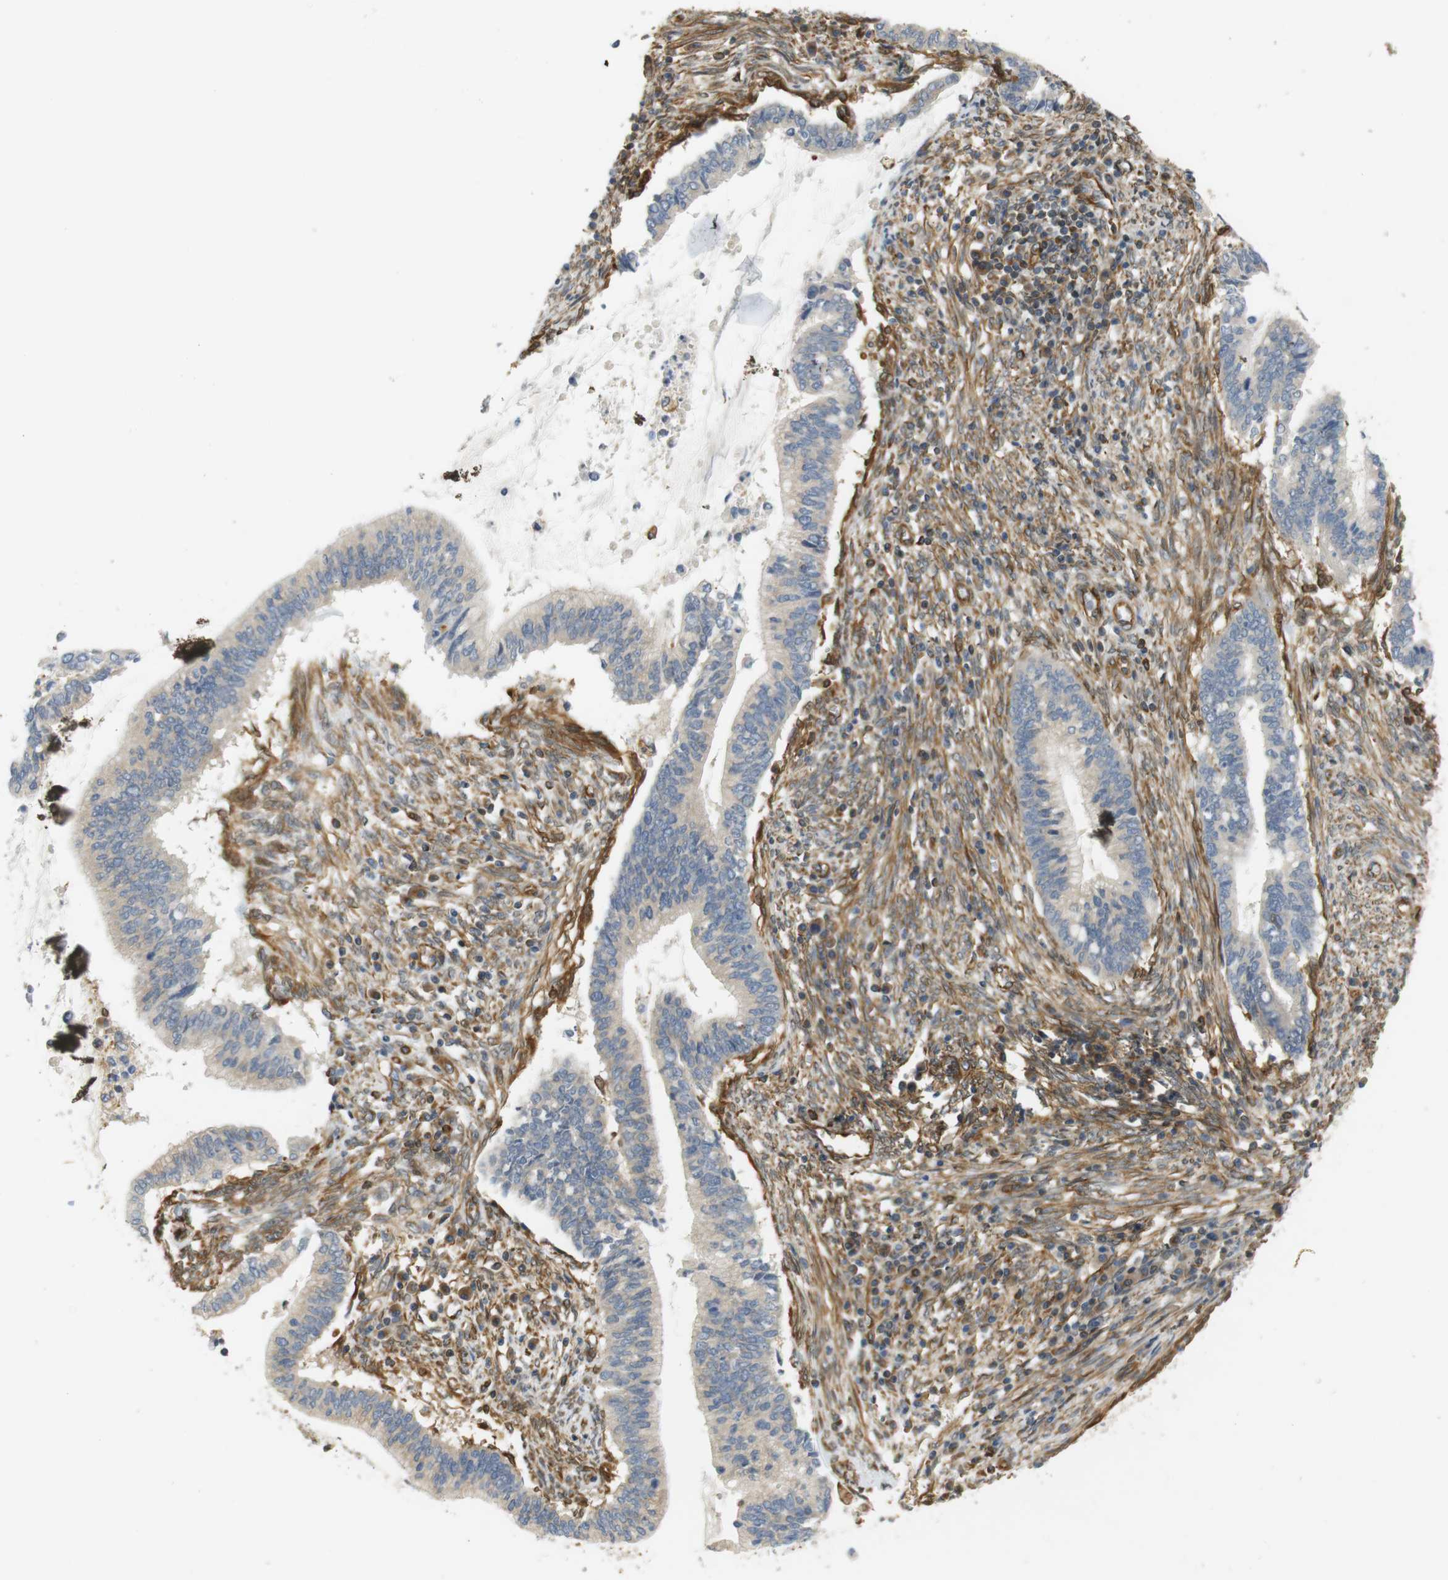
{"staining": {"intensity": "negative", "quantity": "none", "location": "none"}, "tissue": "cervical cancer", "cell_type": "Tumor cells", "image_type": "cancer", "snomed": [{"axis": "morphology", "description": "Adenocarcinoma, NOS"}, {"axis": "topography", "description": "Cervix"}], "caption": "Tumor cells show no significant positivity in adenocarcinoma (cervical). The staining is performed using DAB (3,3'-diaminobenzidine) brown chromogen with nuclei counter-stained in using hematoxylin.", "gene": "CYTH3", "patient": {"sex": "female", "age": 44}}